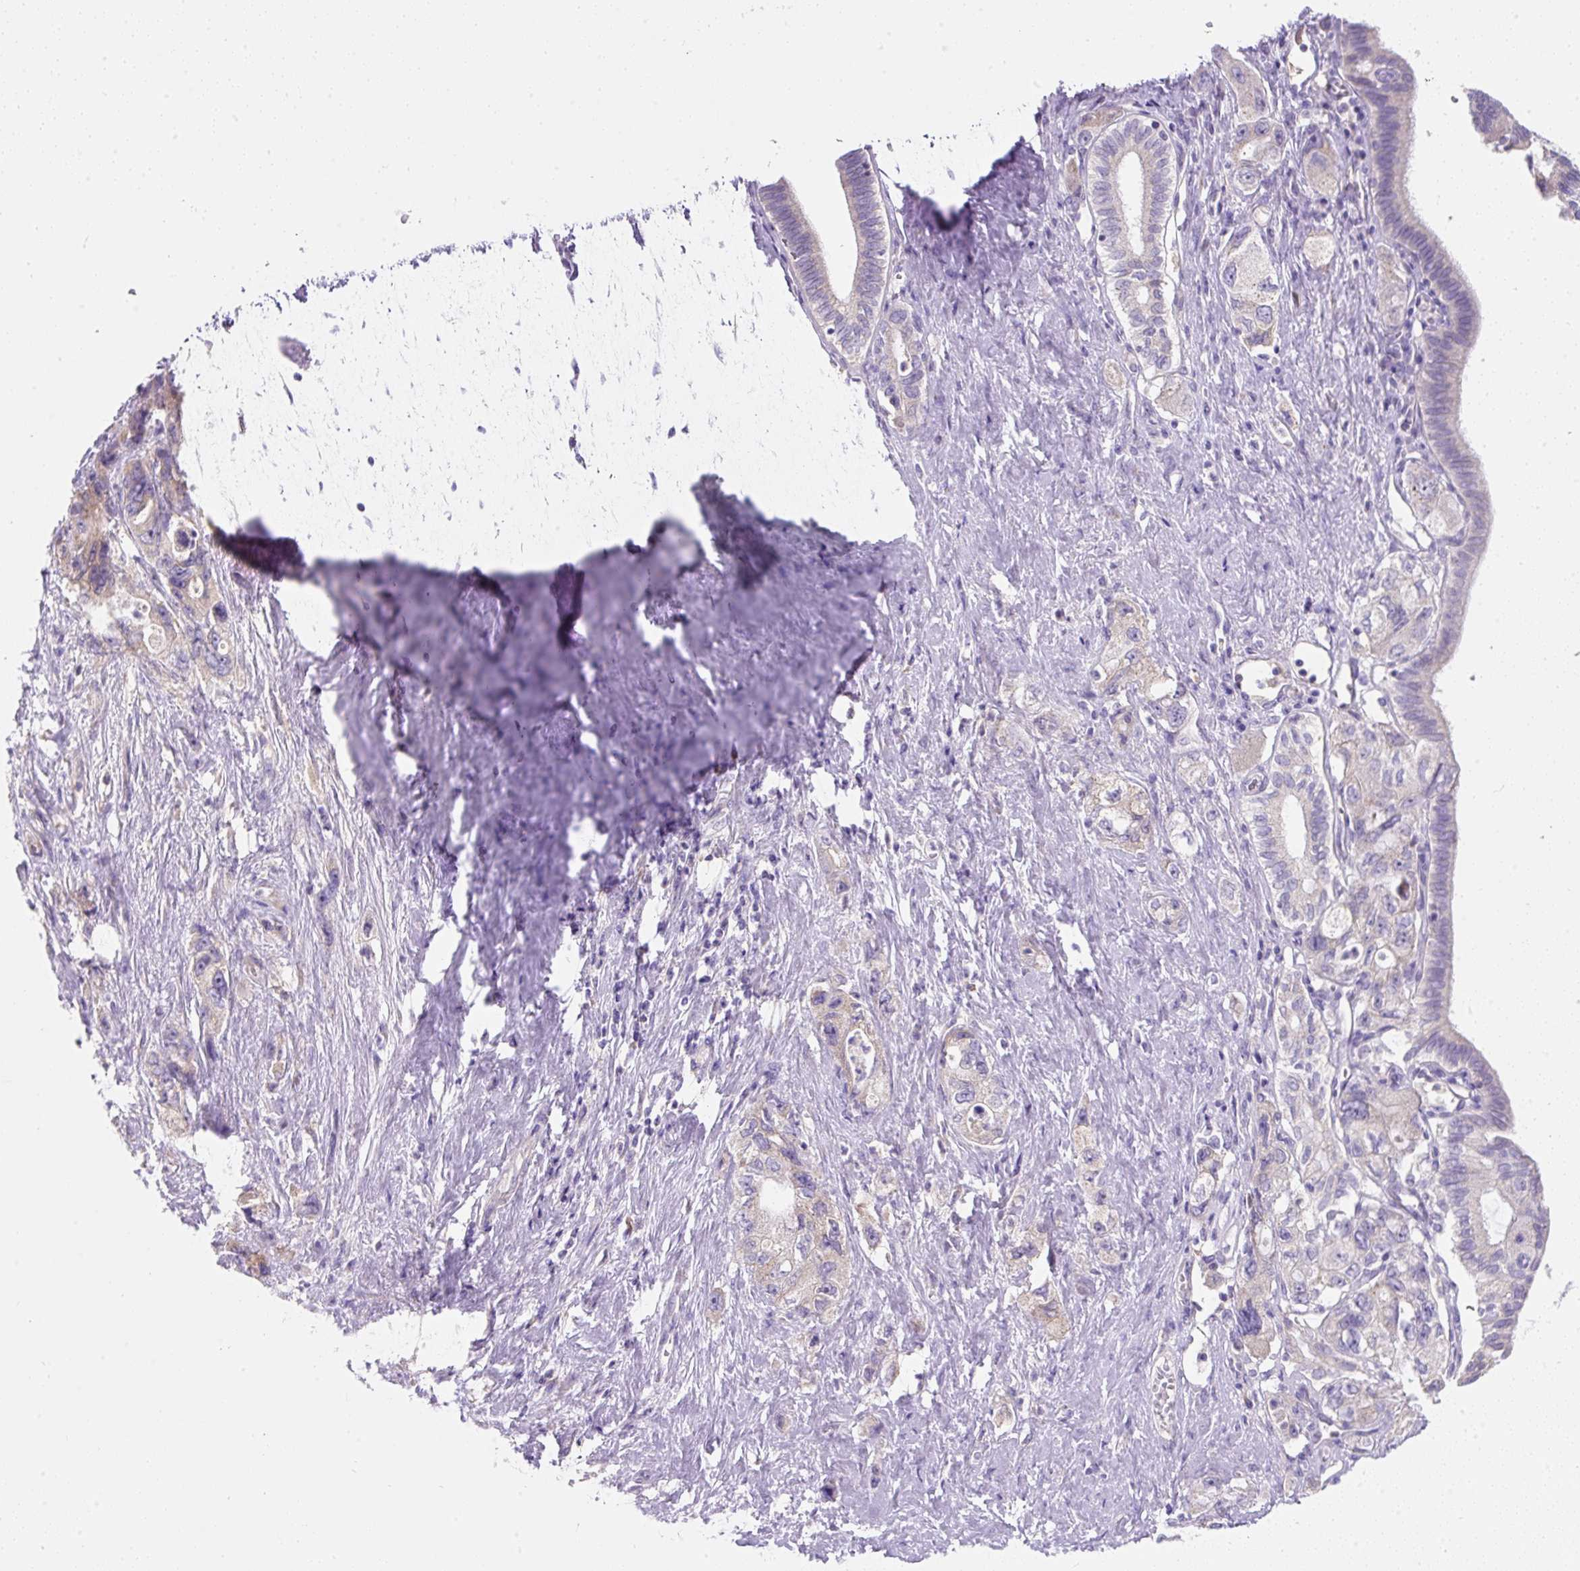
{"staining": {"intensity": "negative", "quantity": "none", "location": "none"}, "tissue": "pancreatic cancer", "cell_type": "Tumor cells", "image_type": "cancer", "snomed": [{"axis": "morphology", "description": "Adenocarcinoma, NOS"}, {"axis": "topography", "description": "Pancreas"}], "caption": "Tumor cells show no significant protein staining in pancreatic adenocarcinoma.", "gene": "SUSD5", "patient": {"sex": "female", "age": 73}}